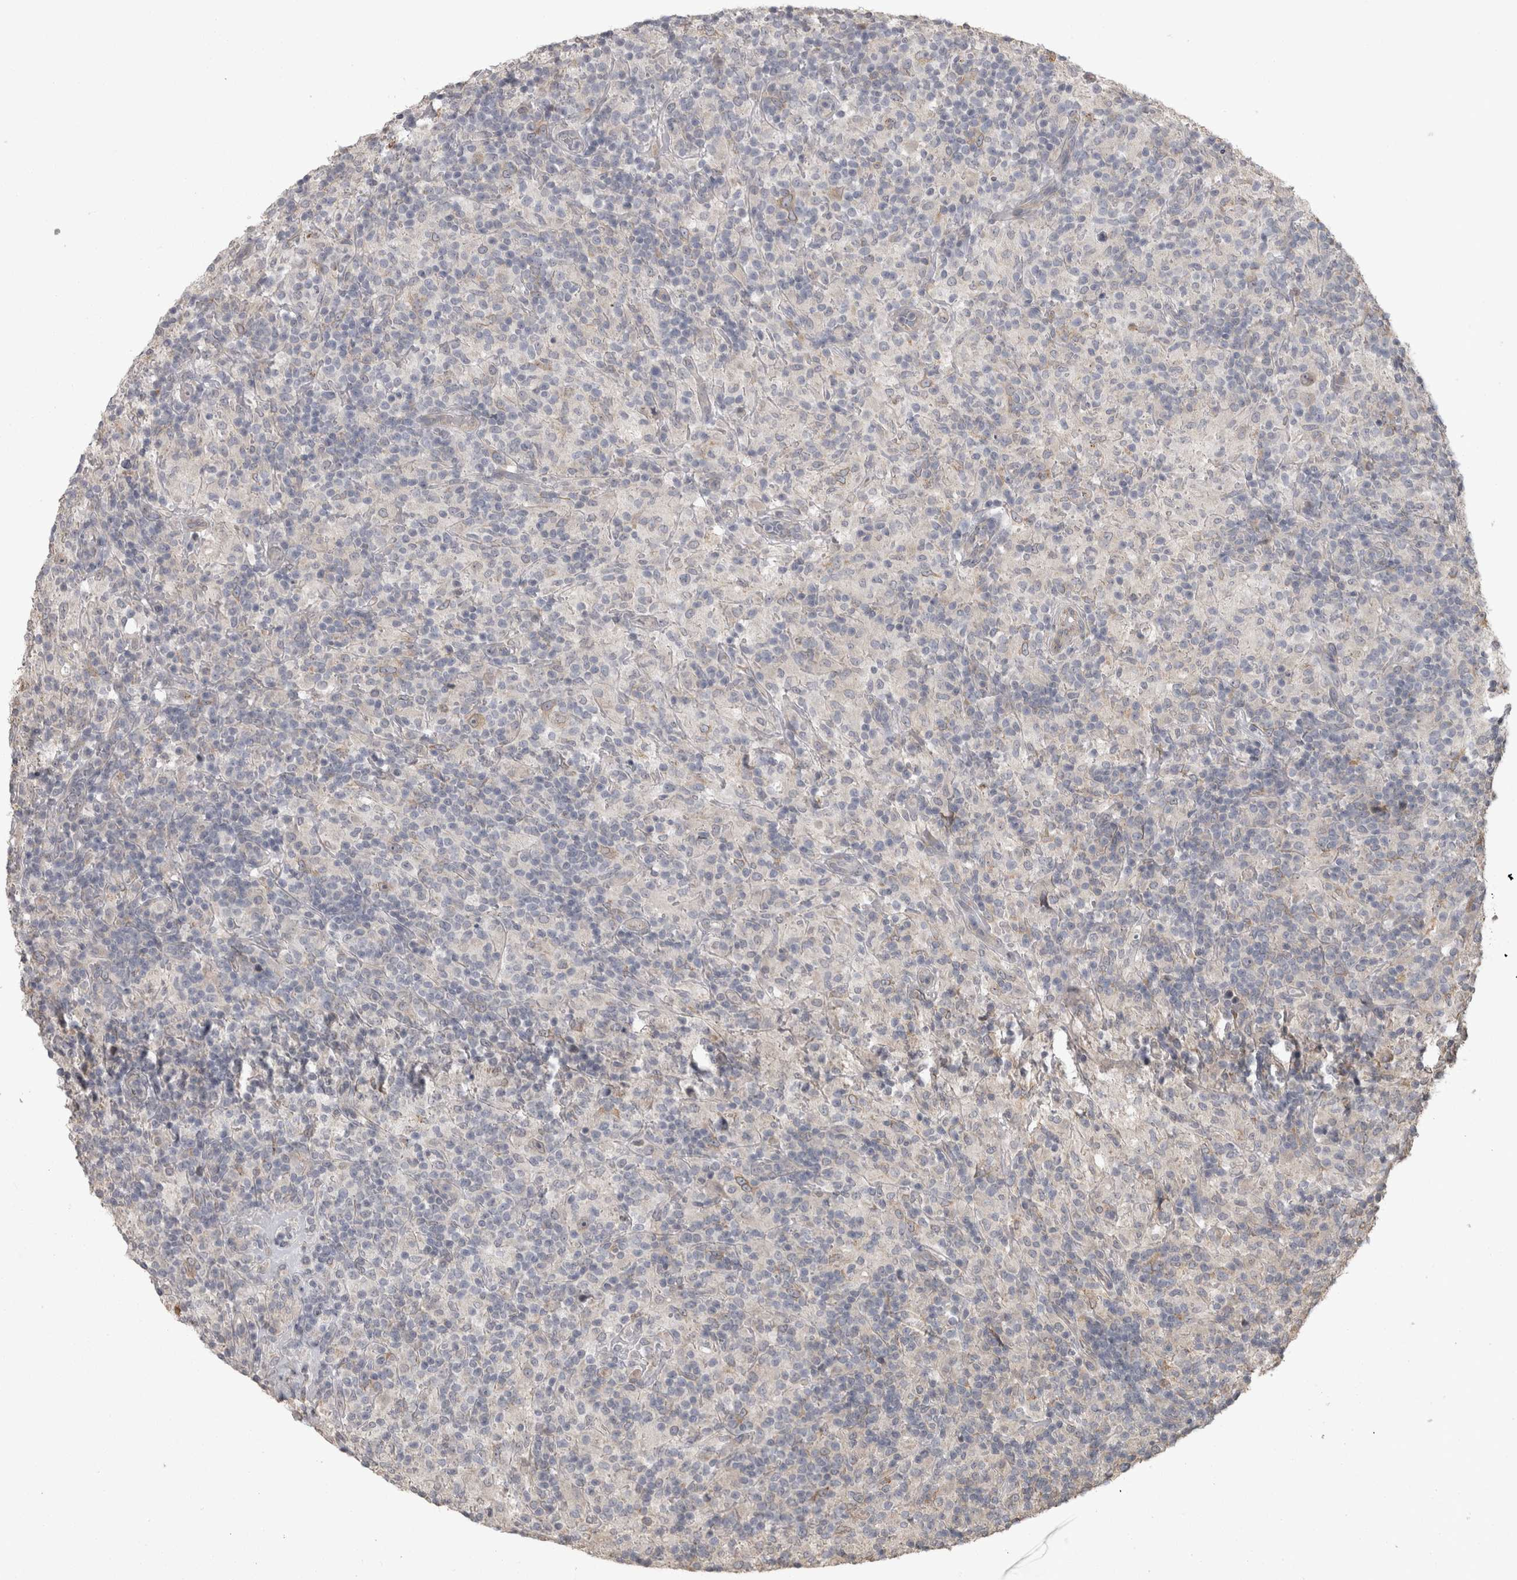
{"staining": {"intensity": "weak", "quantity": "25%-75%", "location": "cytoplasmic/membranous"}, "tissue": "lymphoma", "cell_type": "Tumor cells", "image_type": "cancer", "snomed": [{"axis": "morphology", "description": "Hodgkin's disease, NOS"}, {"axis": "topography", "description": "Lymph node"}], "caption": "Protein analysis of Hodgkin's disease tissue exhibits weak cytoplasmic/membranous expression in approximately 25%-75% of tumor cells. (DAB IHC with brightfield microscopy, high magnification).", "gene": "RAB29", "patient": {"sex": "male", "age": 70}}